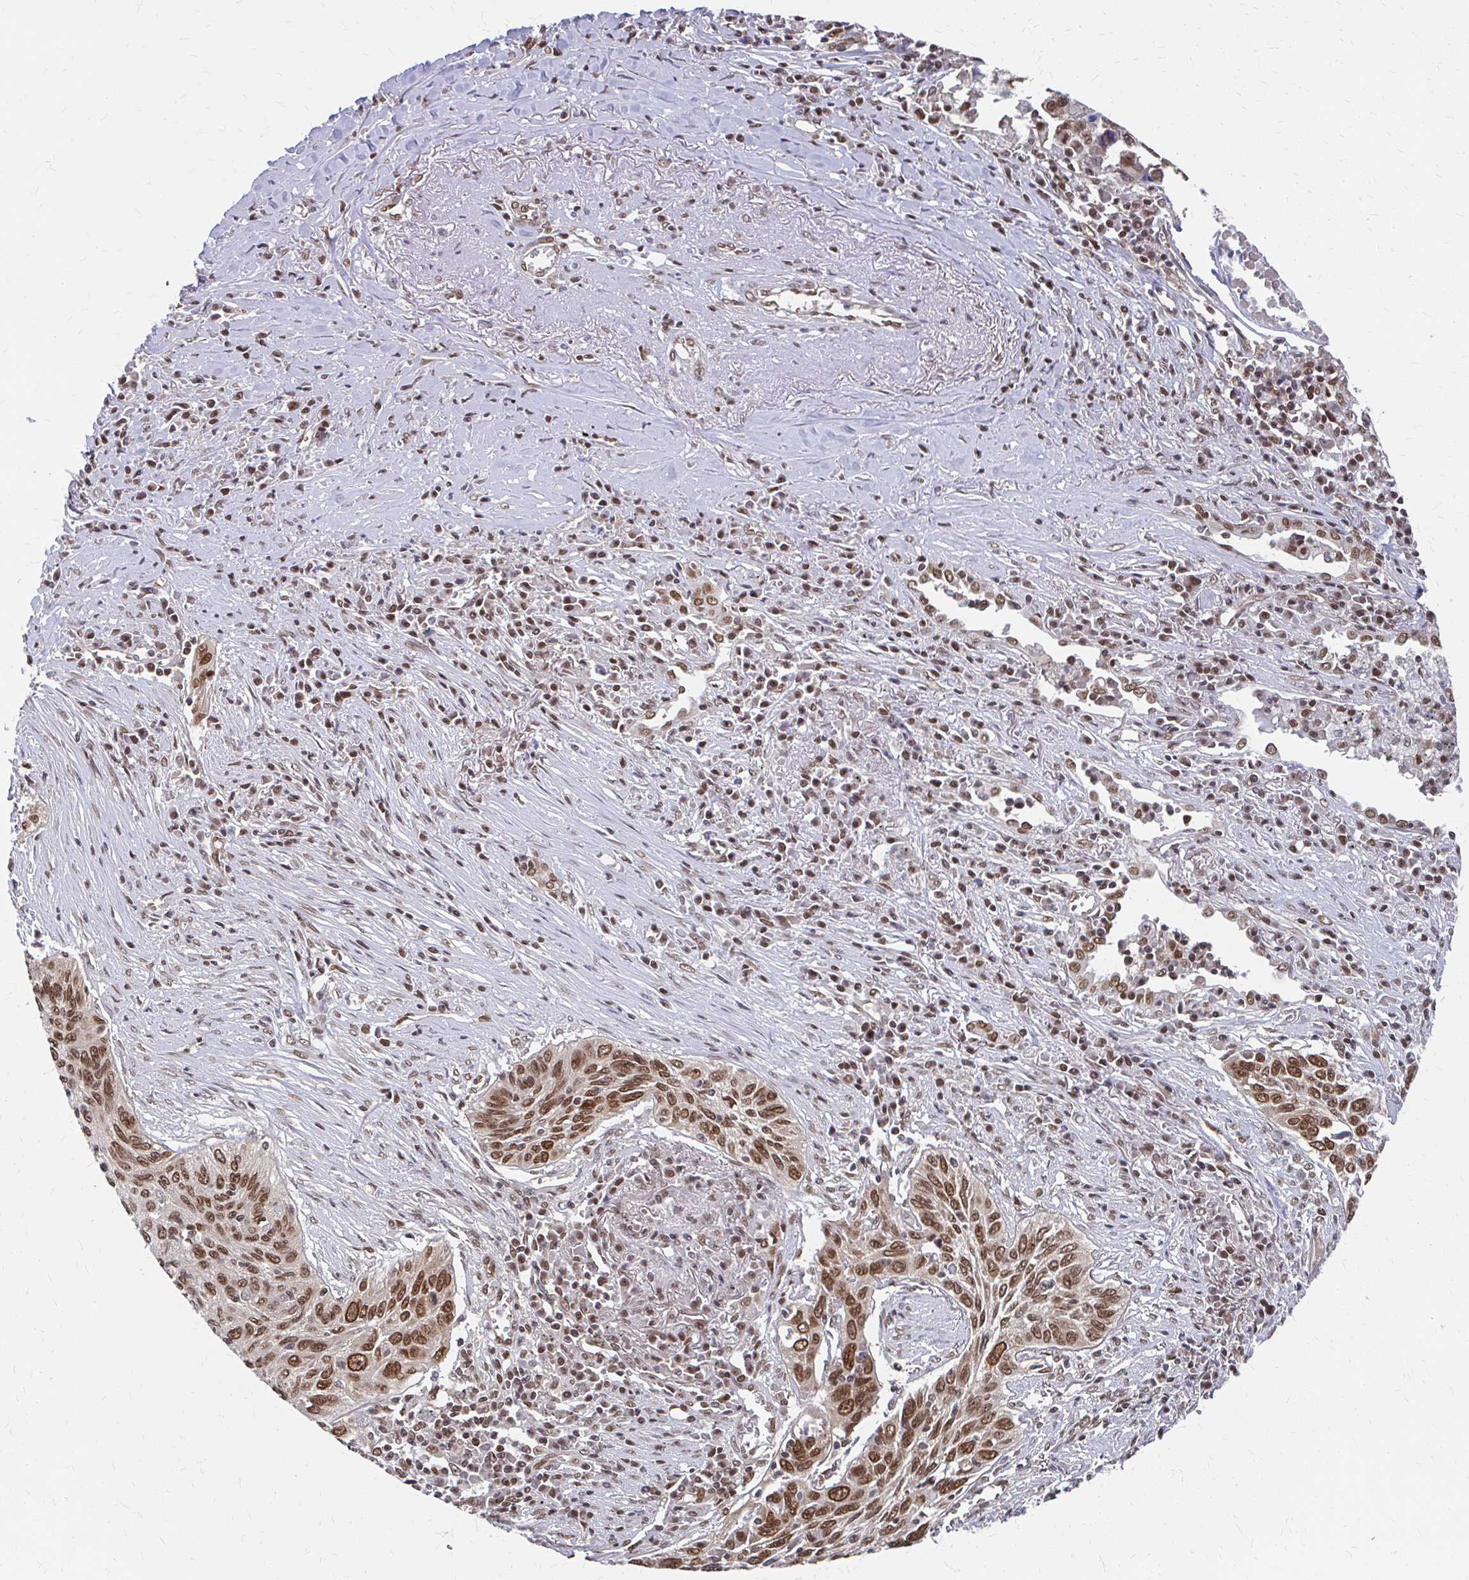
{"staining": {"intensity": "moderate", "quantity": ">75%", "location": "cytoplasmic/membranous,nuclear"}, "tissue": "lung cancer", "cell_type": "Tumor cells", "image_type": "cancer", "snomed": [{"axis": "morphology", "description": "Squamous cell carcinoma, NOS"}, {"axis": "topography", "description": "Lung"}], "caption": "An immunohistochemistry photomicrograph of neoplastic tissue is shown. Protein staining in brown highlights moderate cytoplasmic/membranous and nuclear positivity in lung cancer (squamous cell carcinoma) within tumor cells.", "gene": "XPO1", "patient": {"sex": "female", "age": 66}}